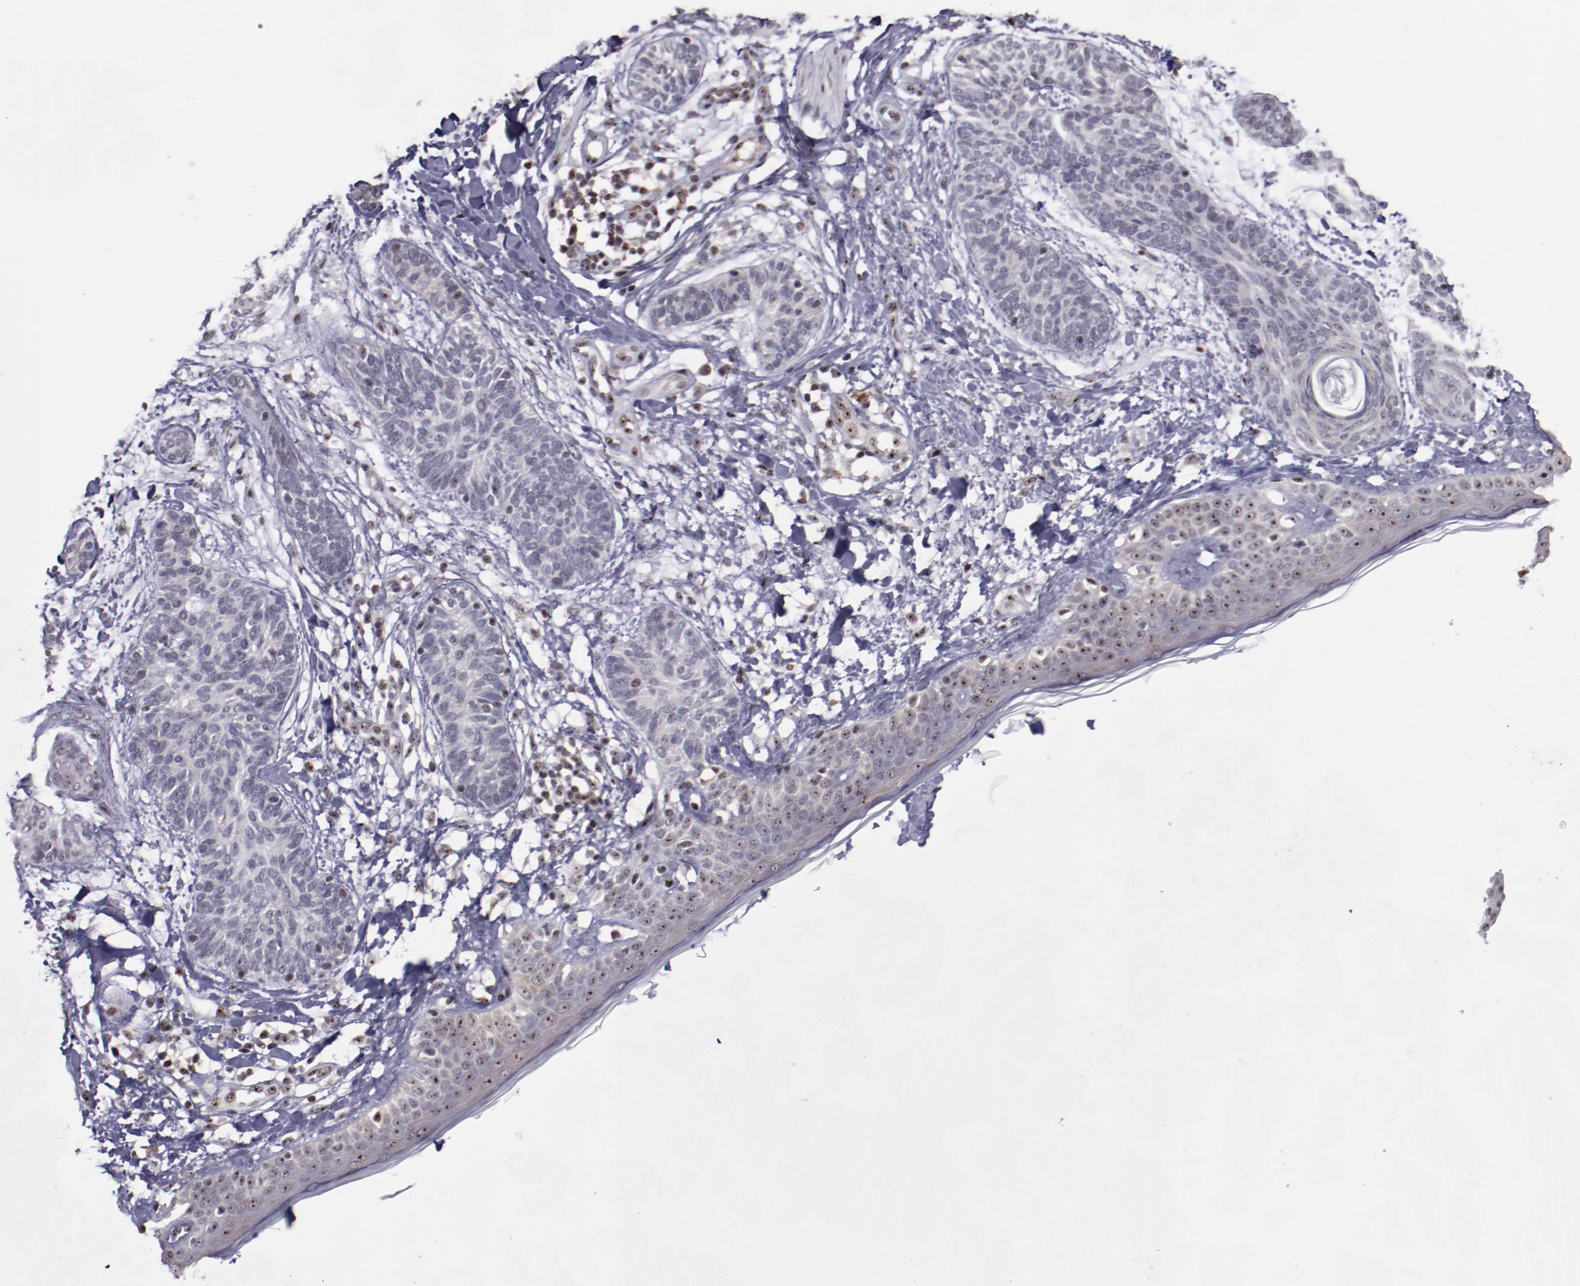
{"staining": {"intensity": "weak", "quantity": "<25%", "location": "nuclear"}, "tissue": "skin cancer", "cell_type": "Tumor cells", "image_type": "cancer", "snomed": [{"axis": "morphology", "description": "Normal tissue, NOS"}, {"axis": "morphology", "description": "Basal cell carcinoma"}, {"axis": "topography", "description": "Skin"}], "caption": "Skin cancer was stained to show a protein in brown. There is no significant staining in tumor cells.", "gene": "DDX24", "patient": {"sex": "male", "age": 63}}